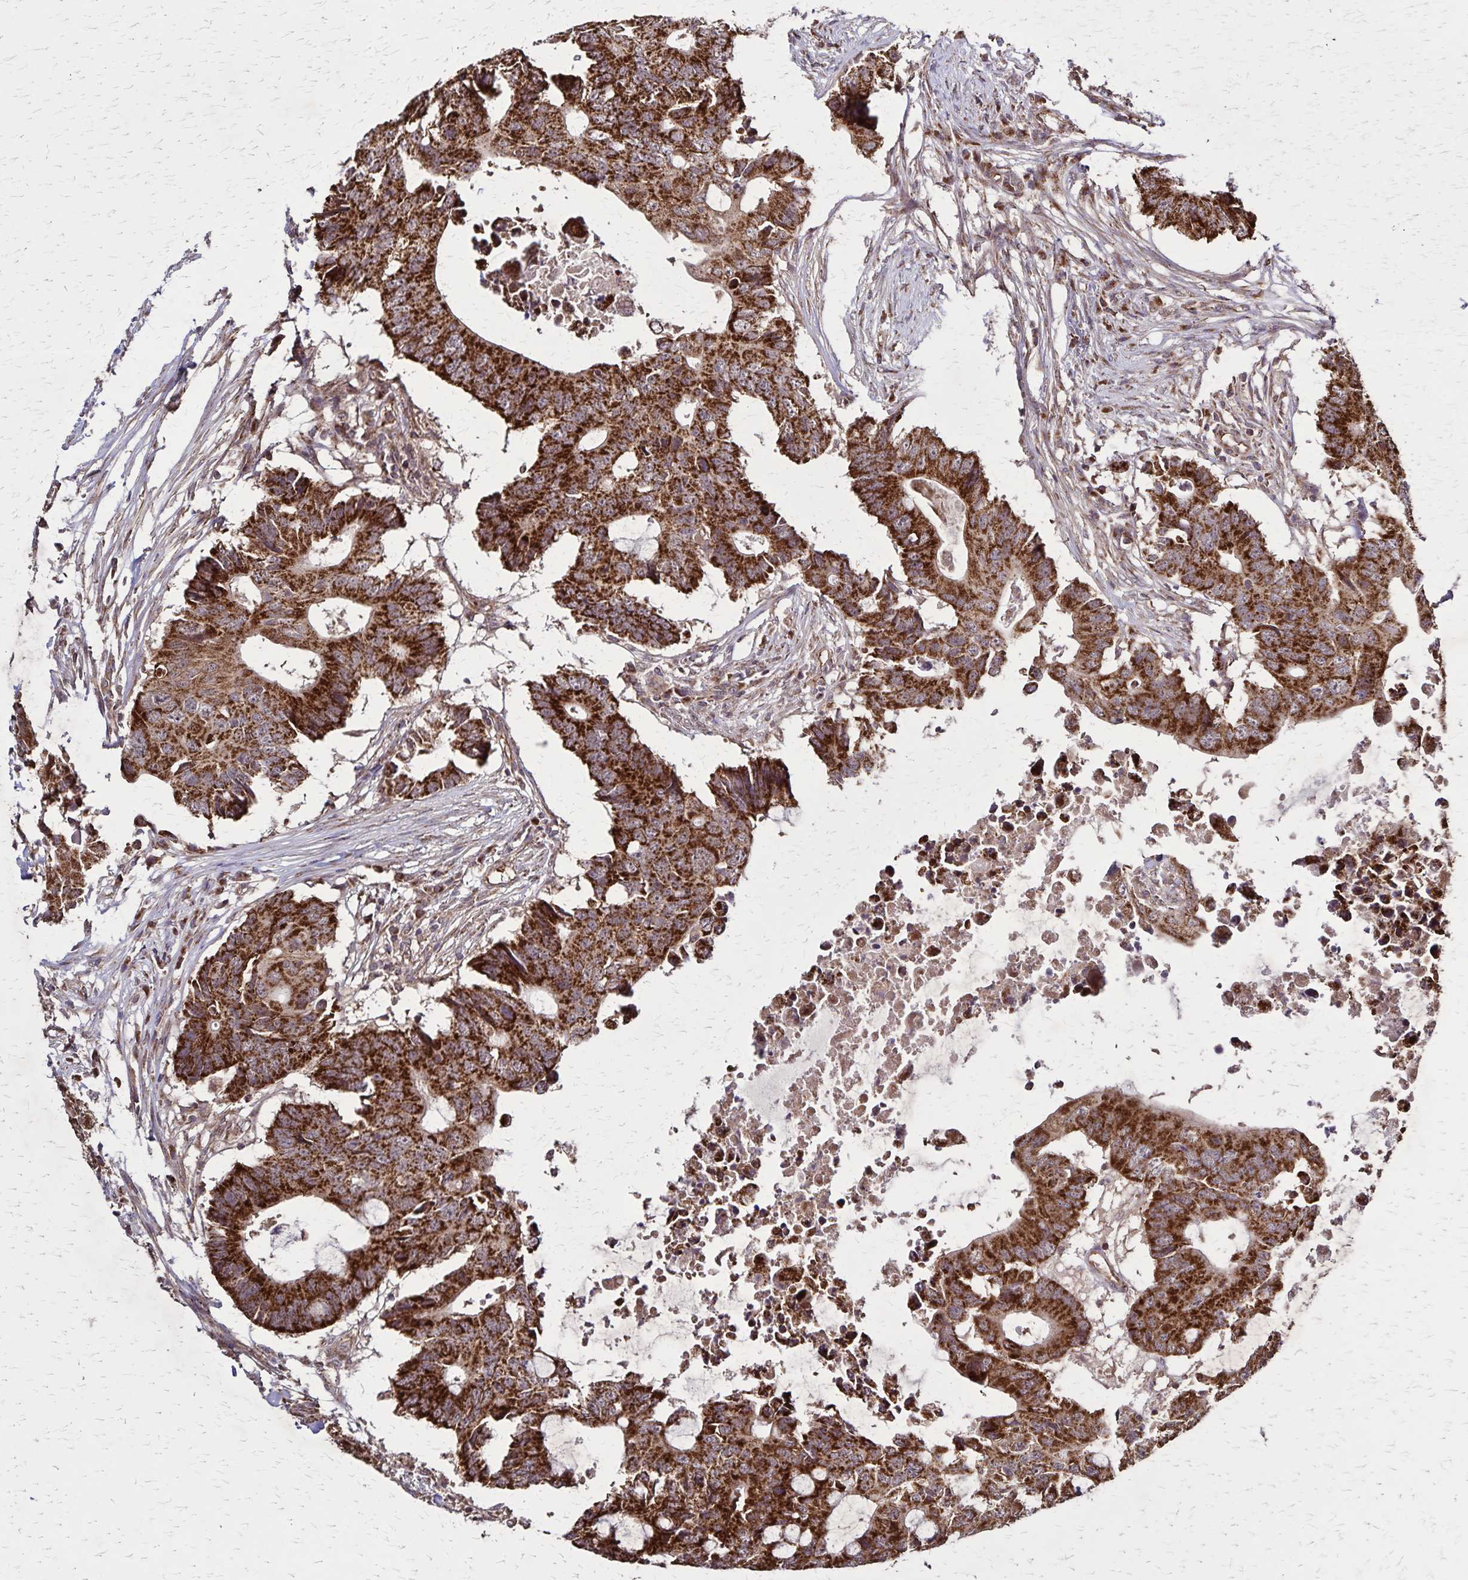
{"staining": {"intensity": "strong", "quantity": ">75%", "location": "cytoplasmic/membranous"}, "tissue": "colorectal cancer", "cell_type": "Tumor cells", "image_type": "cancer", "snomed": [{"axis": "morphology", "description": "Adenocarcinoma, NOS"}, {"axis": "topography", "description": "Colon"}], "caption": "The micrograph demonstrates immunohistochemical staining of colorectal adenocarcinoma. There is strong cytoplasmic/membranous expression is identified in approximately >75% of tumor cells.", "gene": "NFS1", "patient": {"sex": "male", "age": 71}}